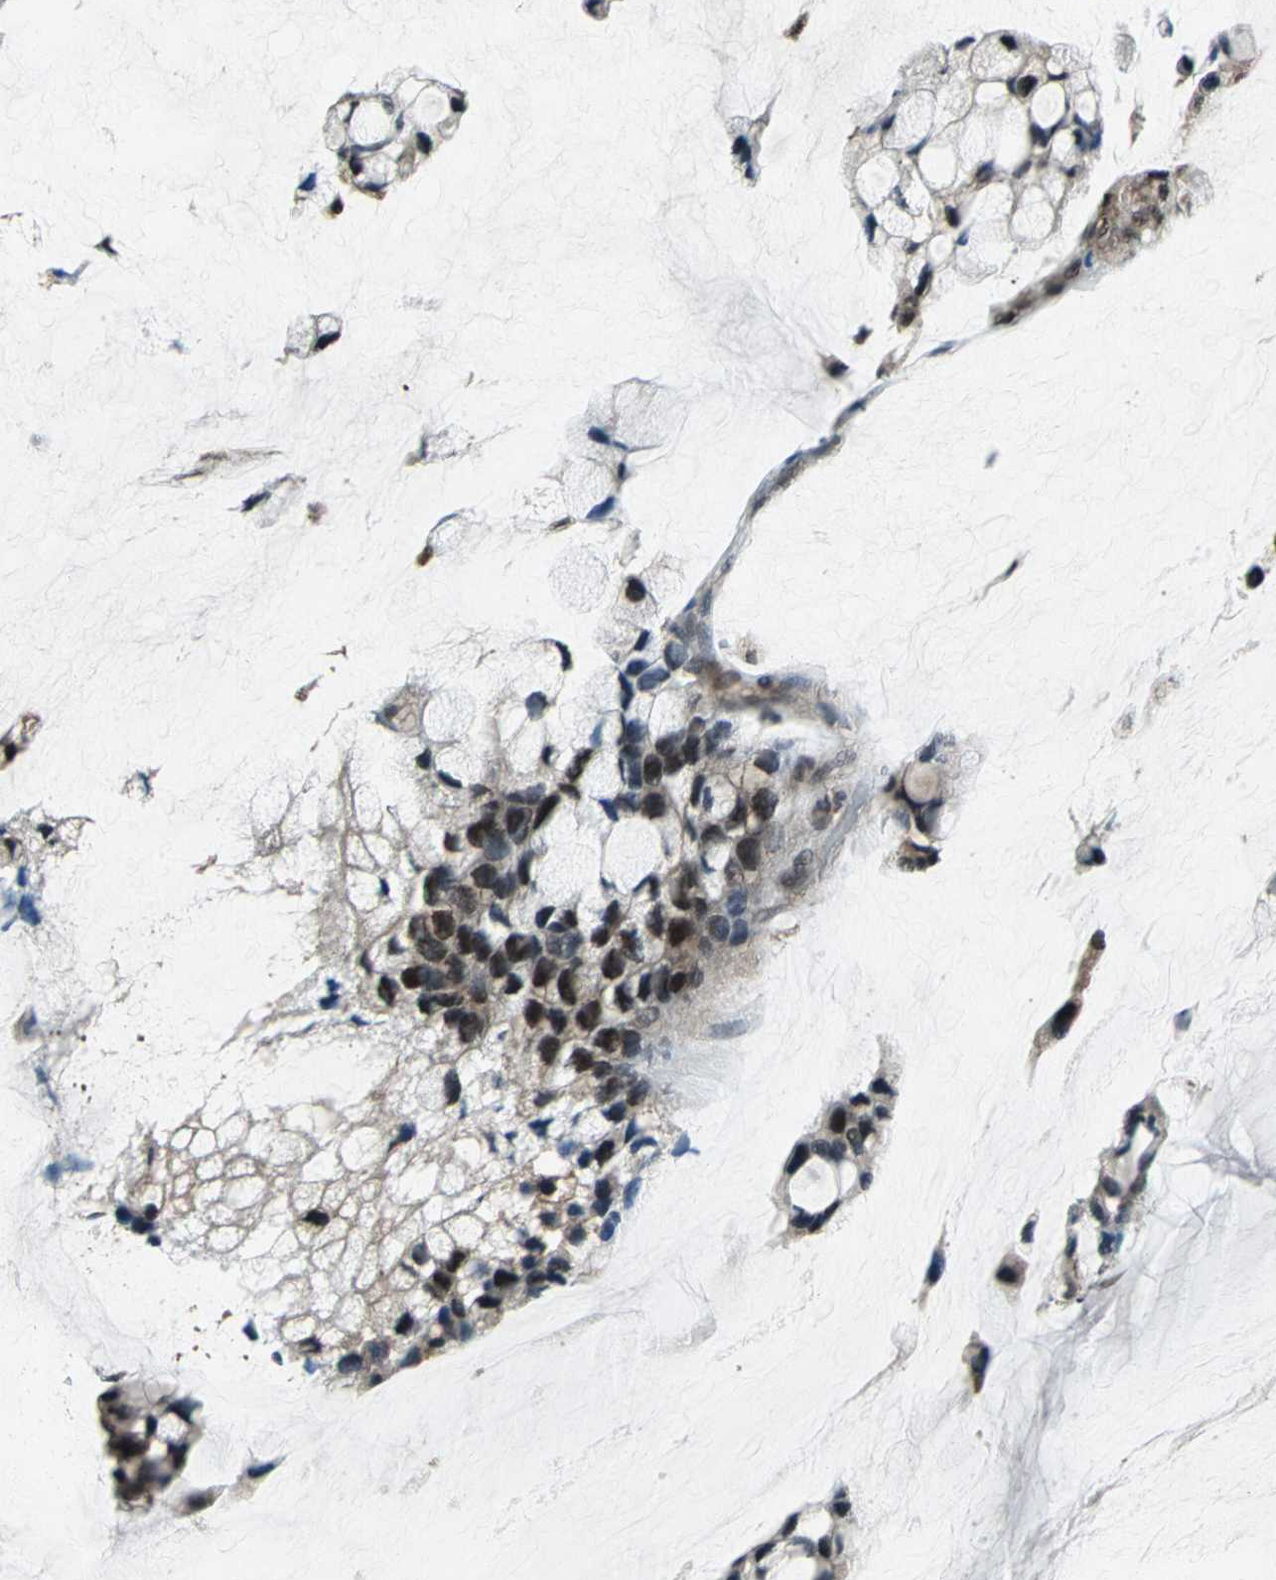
{"staining": {"intensity": "moderate", "quantity": ">75%", "location": "cytoplasmic/membranous,nuclear"}, "tissue": "ovarian cancer", "cell_type": "Tumor cells", "image_type": "cancer", "snomed": [{"axis": "morphology", "description": "Cystadenocarcinoma, mucinous, NOS"}, {"axis": "topography", "description": "Ovary"}], "caption": "Immunohistochemistry (IHC) staining of ovarian cancer (mucinous cystadenocarcinoma), which displays medium levels of moderate cytoplasmic/membranous and nuclear positivity in approximately >75% of tumor cells indicating moderate cytoplasmic/membranous and nuclear protein positivity. The staining was performed using DAB (3,3'-diaminobenzidine) (brown) for protein detection and nuclei were counterstained in hematoxylin (blue).", "gene": "COPS5", "patient": {"sex": "female", "age": 39}}